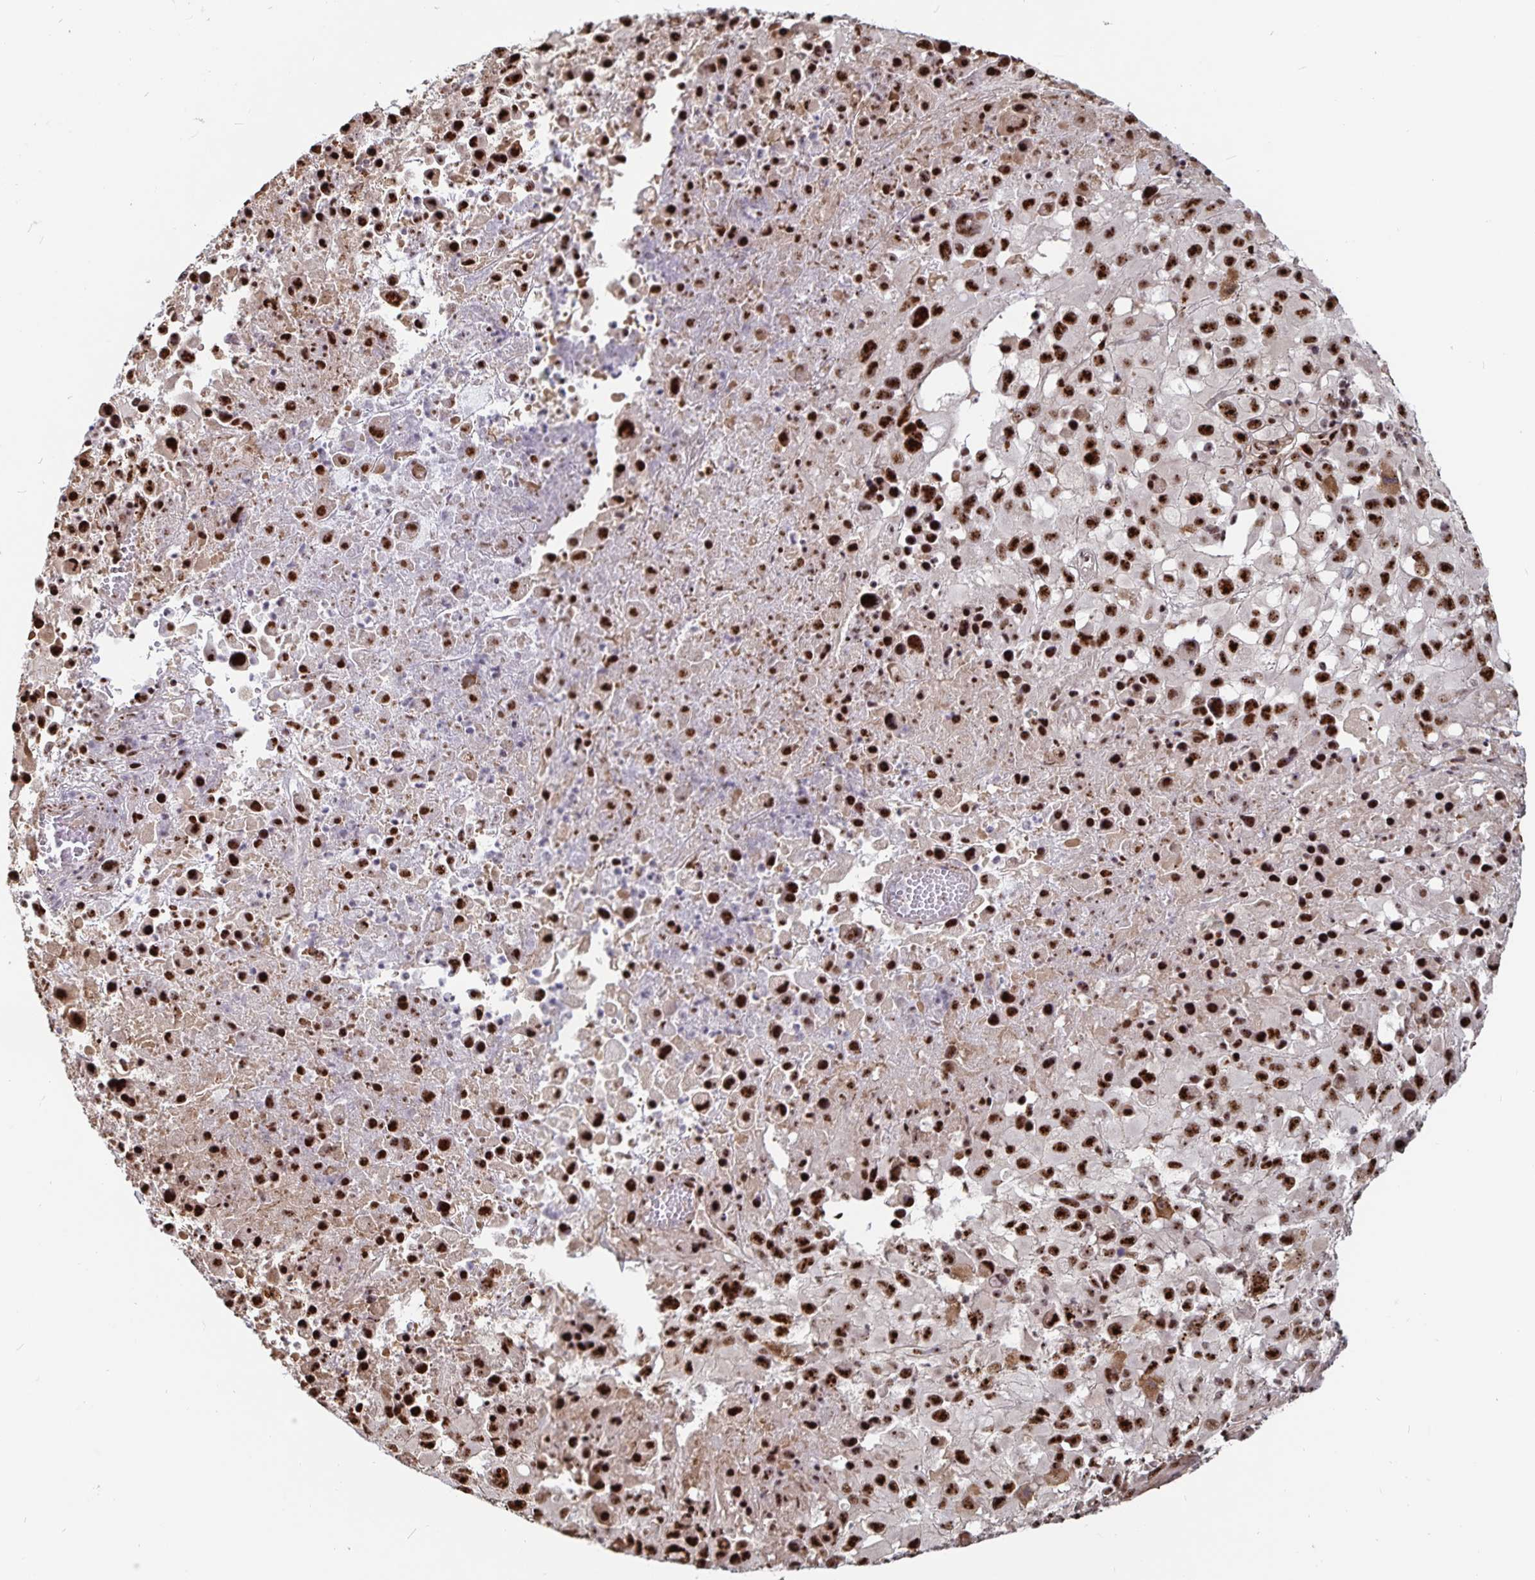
{"staining": {"intensity": "strong", "quantity": ">75%", "location": "nuclear"}, "tissue": "melanoma", "cell_type": "Tumor cells", "image_type": "cancer", "snomed": [{"axis": "morphology", "description": "Malignant melanoma, Metastatic site"}, {"axis": "topography", "description": "Soft tissue"}], "caption": "The immunohistochemical stain shows strong nuclear staining in tumor cells of melanoma tissue.", "gene": "LAS1L", "patient": {"sex": "male", "age": 50}}